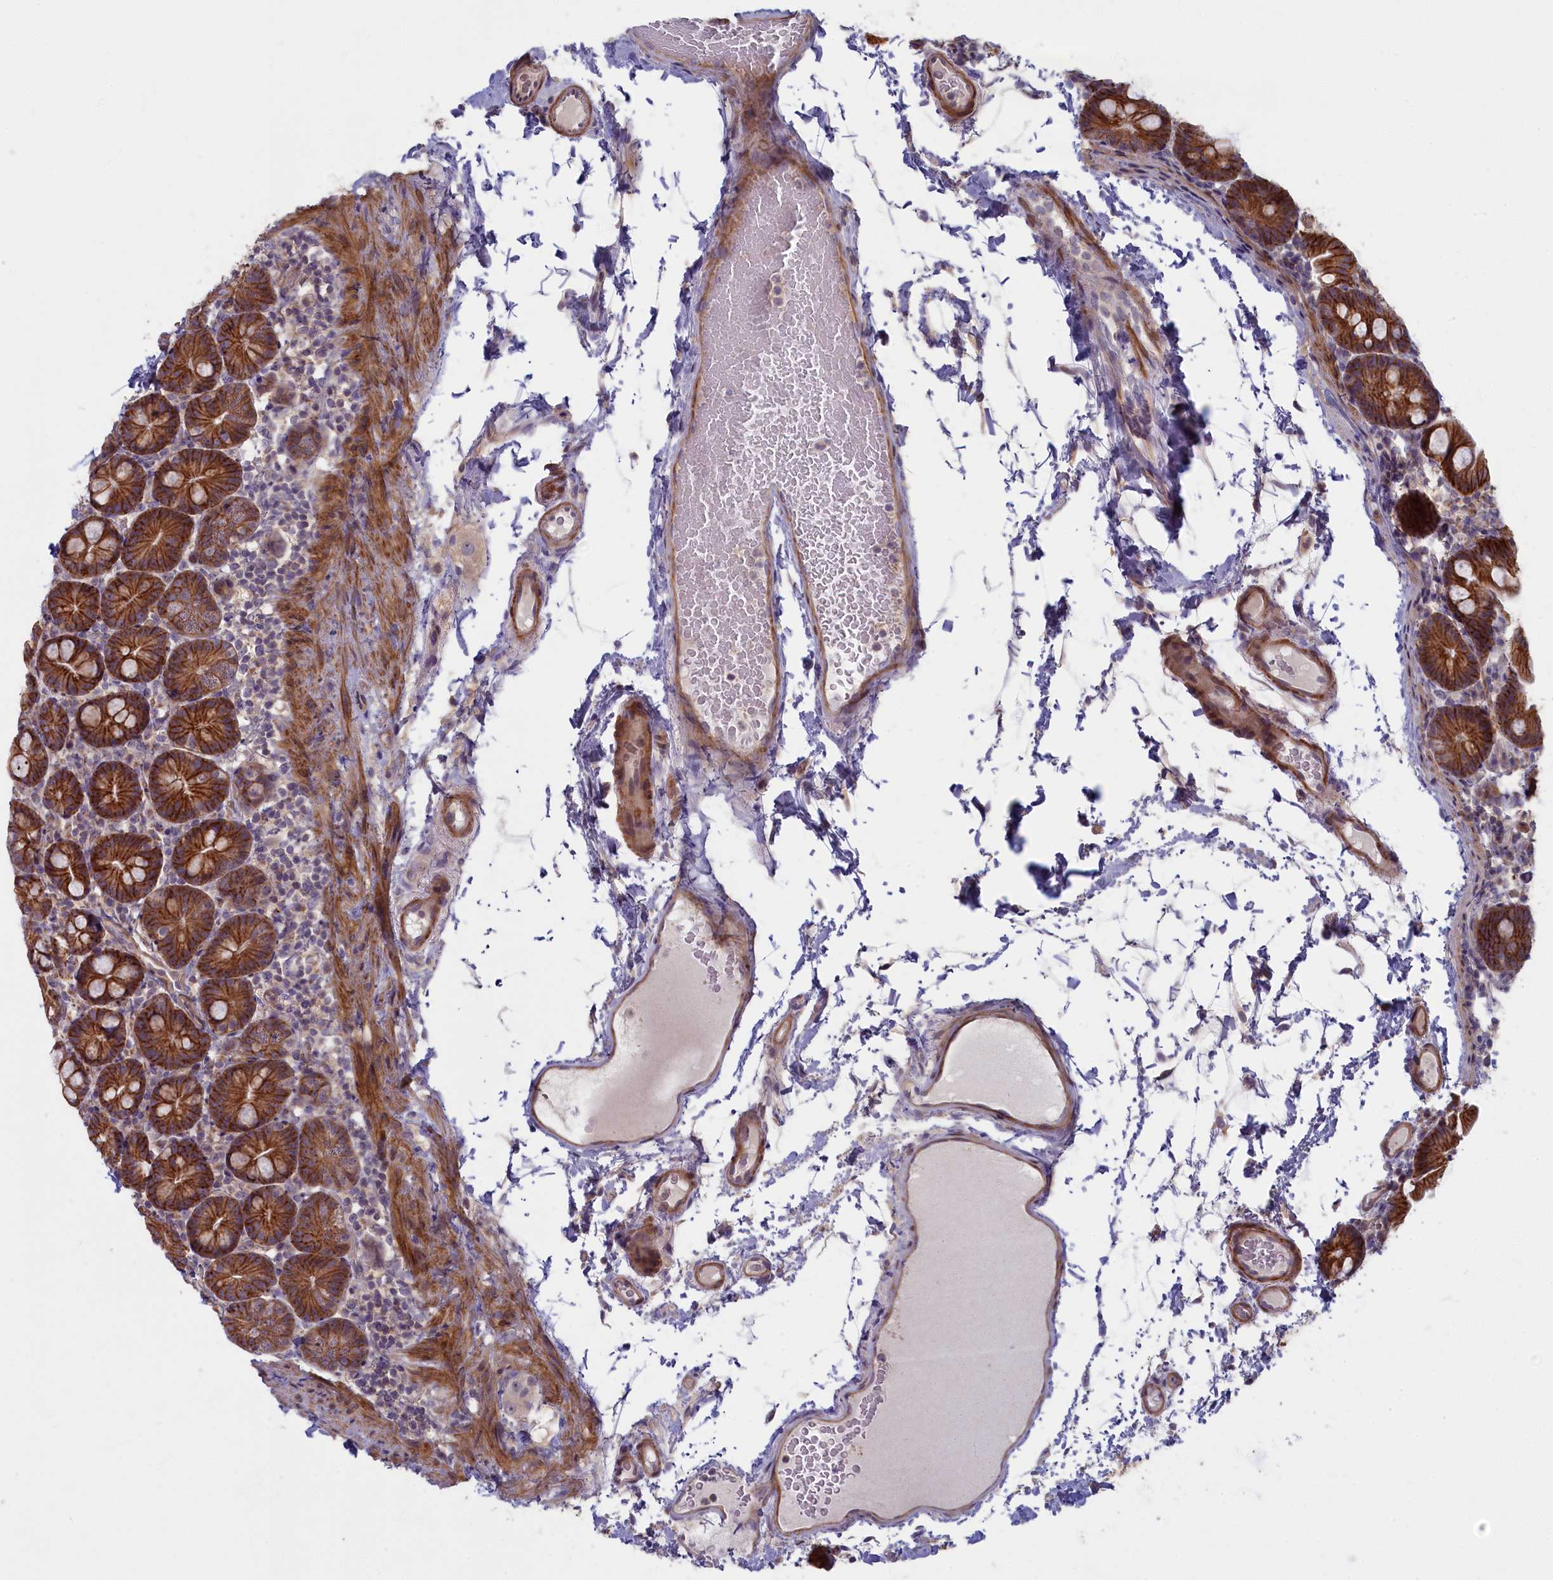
{"staining": {"intensity": "strong", "quantity": ">75%", "location": "cytoplasmic/membranous"}, "tissue": "small intestine", "cell_type": "Glandular cells", "image_type": "normal", "snomed": [{"axis": "morphology", "description": "Normal tissue, NOS"}, {"axis": "topography", "description": "Small intestine"}], "caption": "IHC image of normal human small intestine stained for a protein (brown), which demonstrates high levels of strong cytoplasmic/membranous positivity in about >75% of glandular cells.", "gene": "TRPM4", "patient": {"sex": "female", "age": 68}}